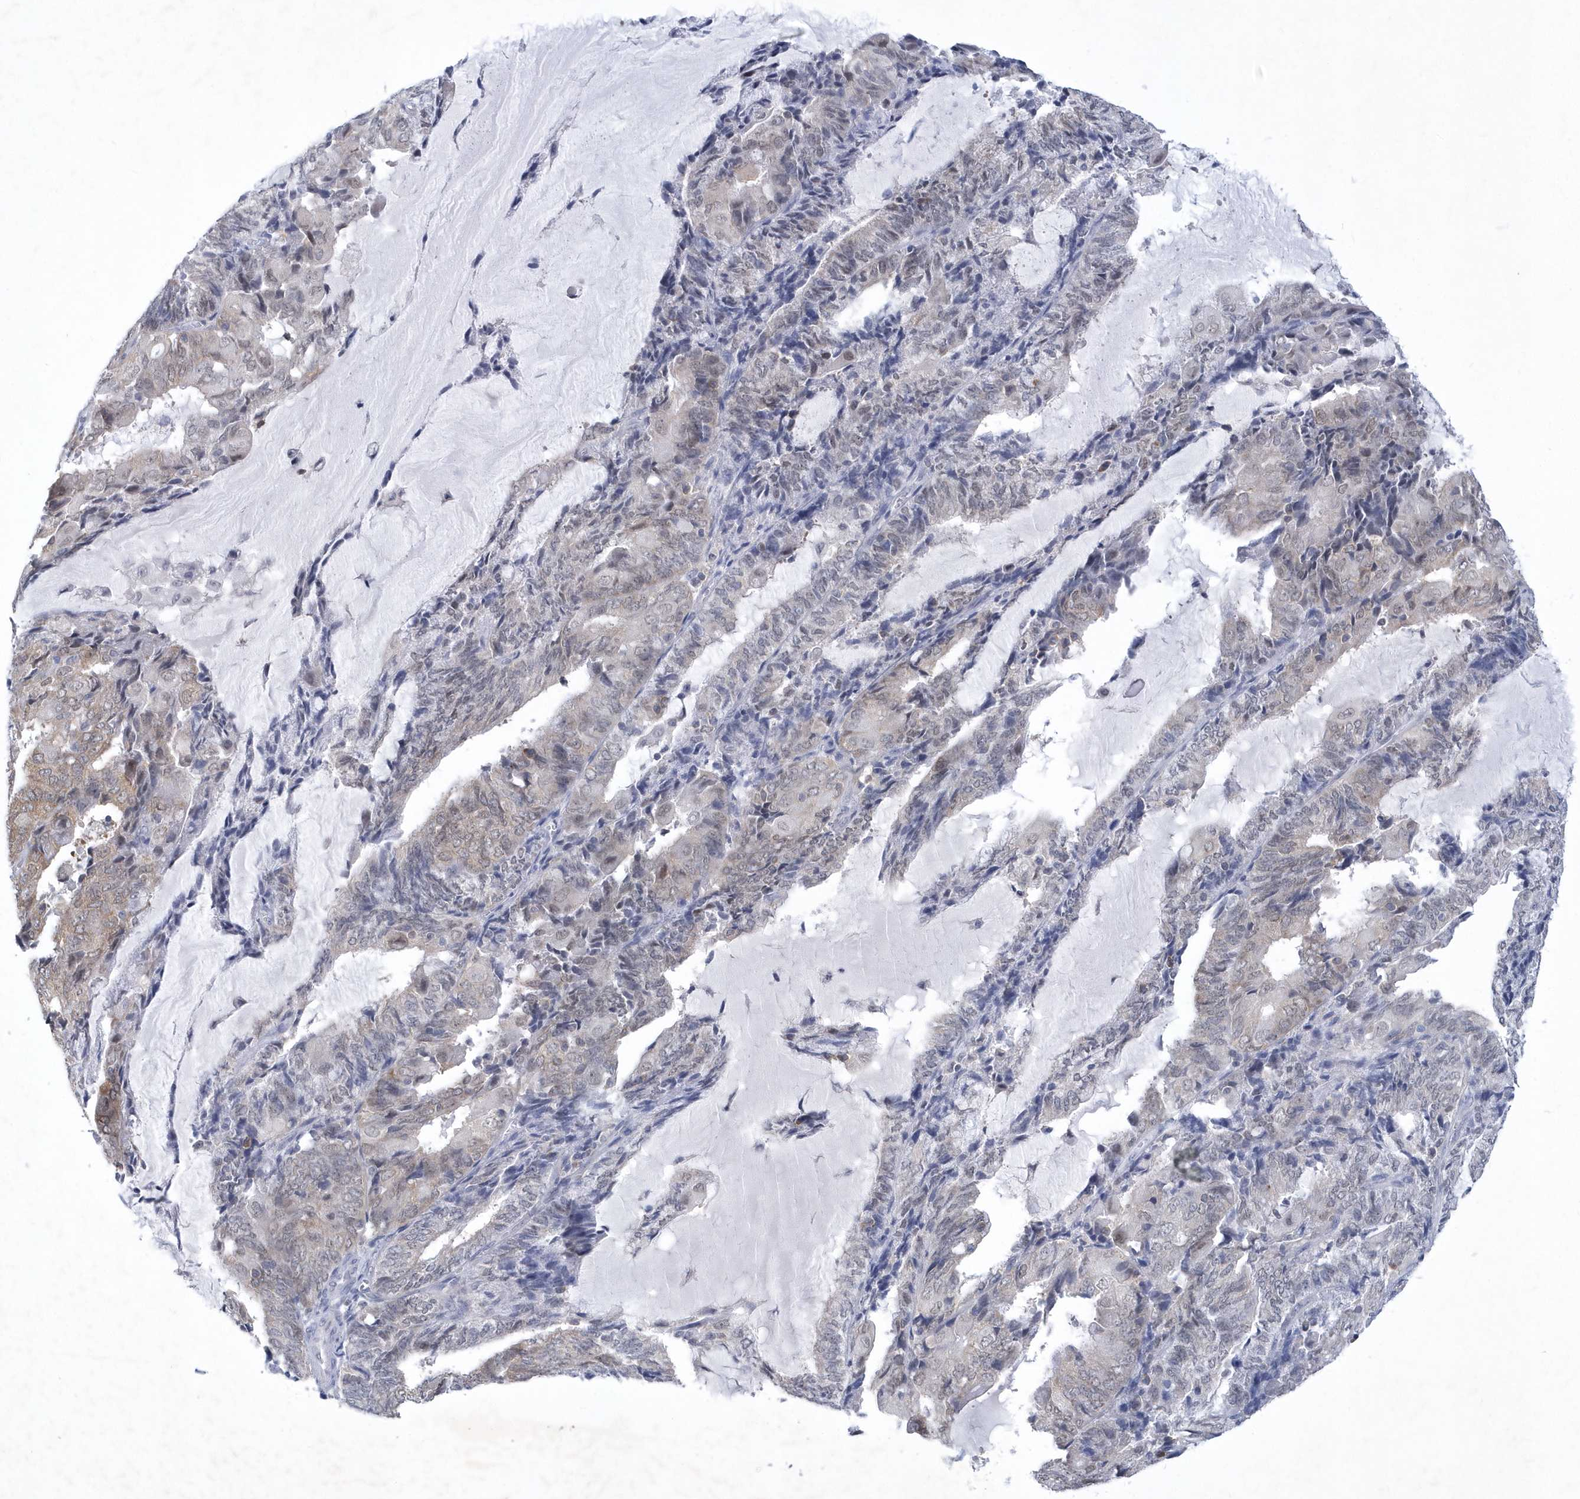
{"staining": {"intensity": "weak", "quantity": "<25%", "location": "cytoplasmic/membranous"}, "tissue": "endometrial cancer", "cell_type": "Tumor cells", "image_type": "cancer", "snomed": [{"axis": "morphology", "description": "Adenocarcinoma, NOS"}, {"axis": "topography", "description": "Endometrium"}], "caption": "There is no significant staining in tumor cells of endometrial cancer (adenocarcinoma).", "gene": "SRGAP3", "patient": {"sex": "female", "age": 81}}